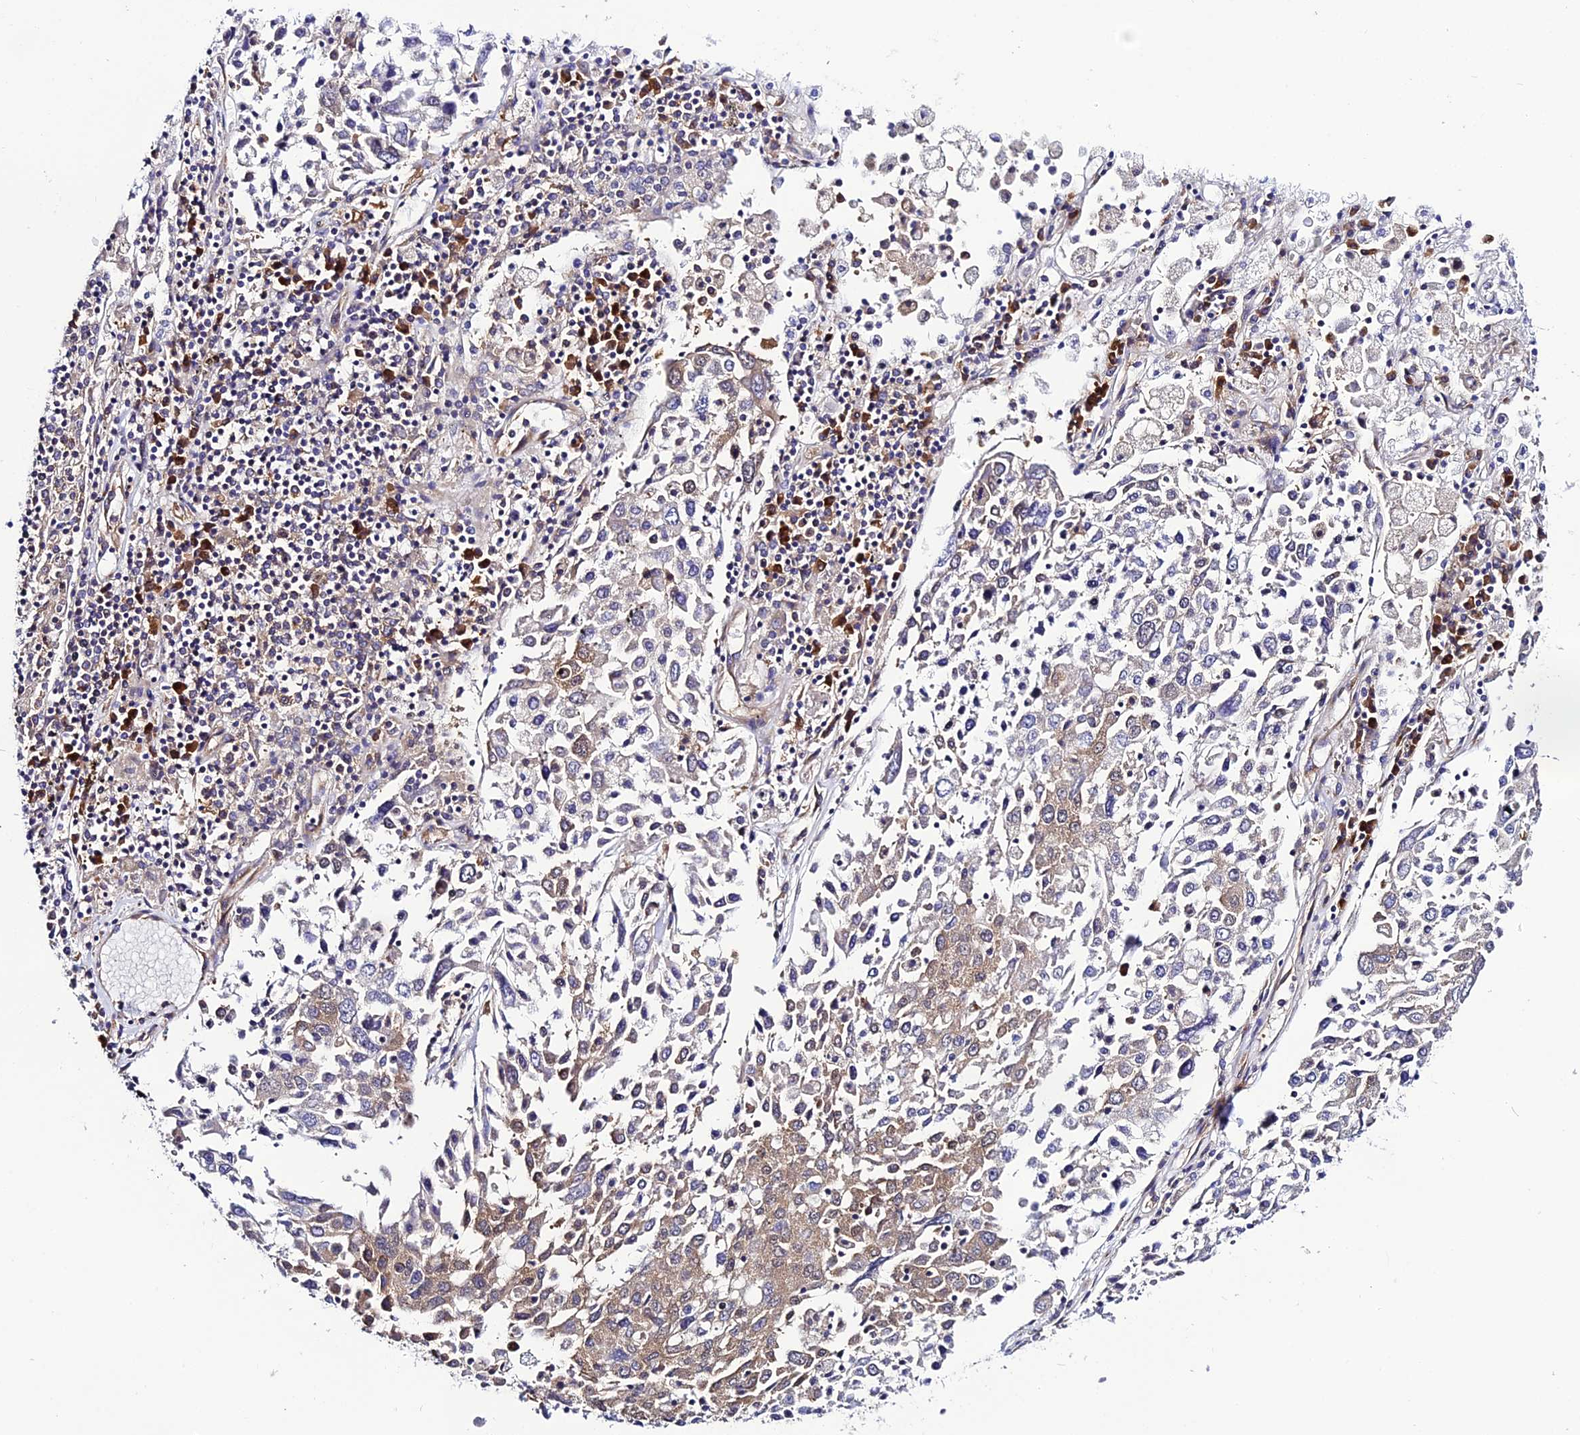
{"staining": {"intensity": "moderate", "quantity": "25%-75%", "location": "cytoplasmic/membranous"}, "tissue": "lung cancer", "cell_type": "Tumor cells", "image_type": "cancer", "snomed": [{"axis": "morphology", "description": "Squamous cell carcinoma, NOS"}, {"axis": "topography", "description": "Lung"}], "caption": "DAB (3,3'-diaminobenzidine) immunohistochemical staining of human lung cancer demonstrates moderate cytoplasmic/membranous protein staining in about 25%-75% of tumor cells.", "gene": "EEF1G", "patient": {"sex": "male", "age": 65}}